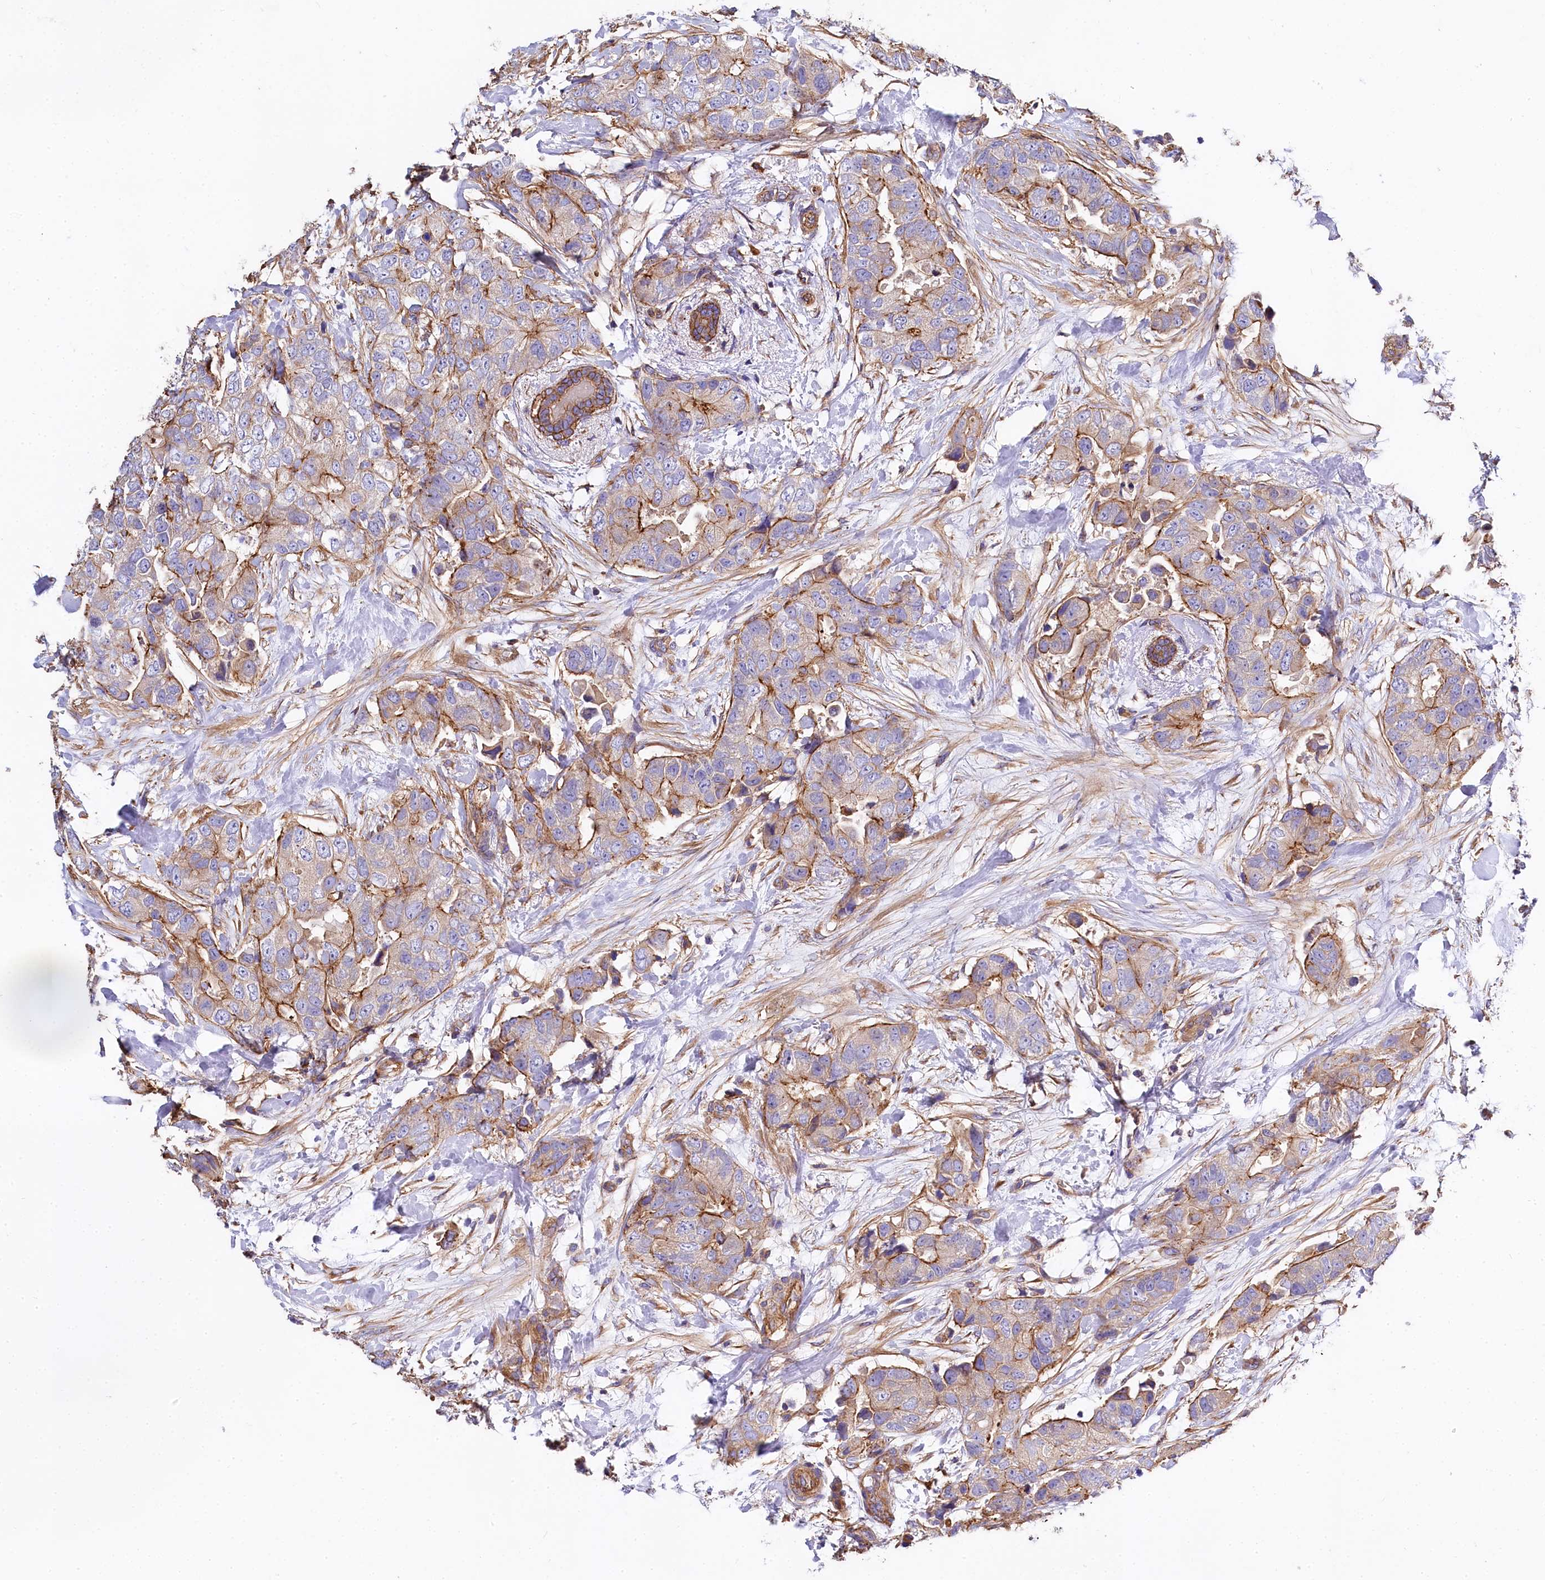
{"staining": {"intensity": "moderate", "quantity": "25%-75%", "location": "cytoplasmic/membranous"}, "tissue": "breast cancer", "cell_type": "Tumor cells", "image_type": "cancer", "snomed": [{"axis": "morphology", "description": "Duct carcinoma"}, {"axis": "topography", "description": "Breast"}], "caption": "Immunohistochemical staining of human breast cancer (intraductal carcinoma) displays medium levels of moderate cytoplasmic/membranous expression in approximately 25%-75% of tumor cells.", "gene": "FCHSD2", "patient": {"sex": "female", "age": 62}}